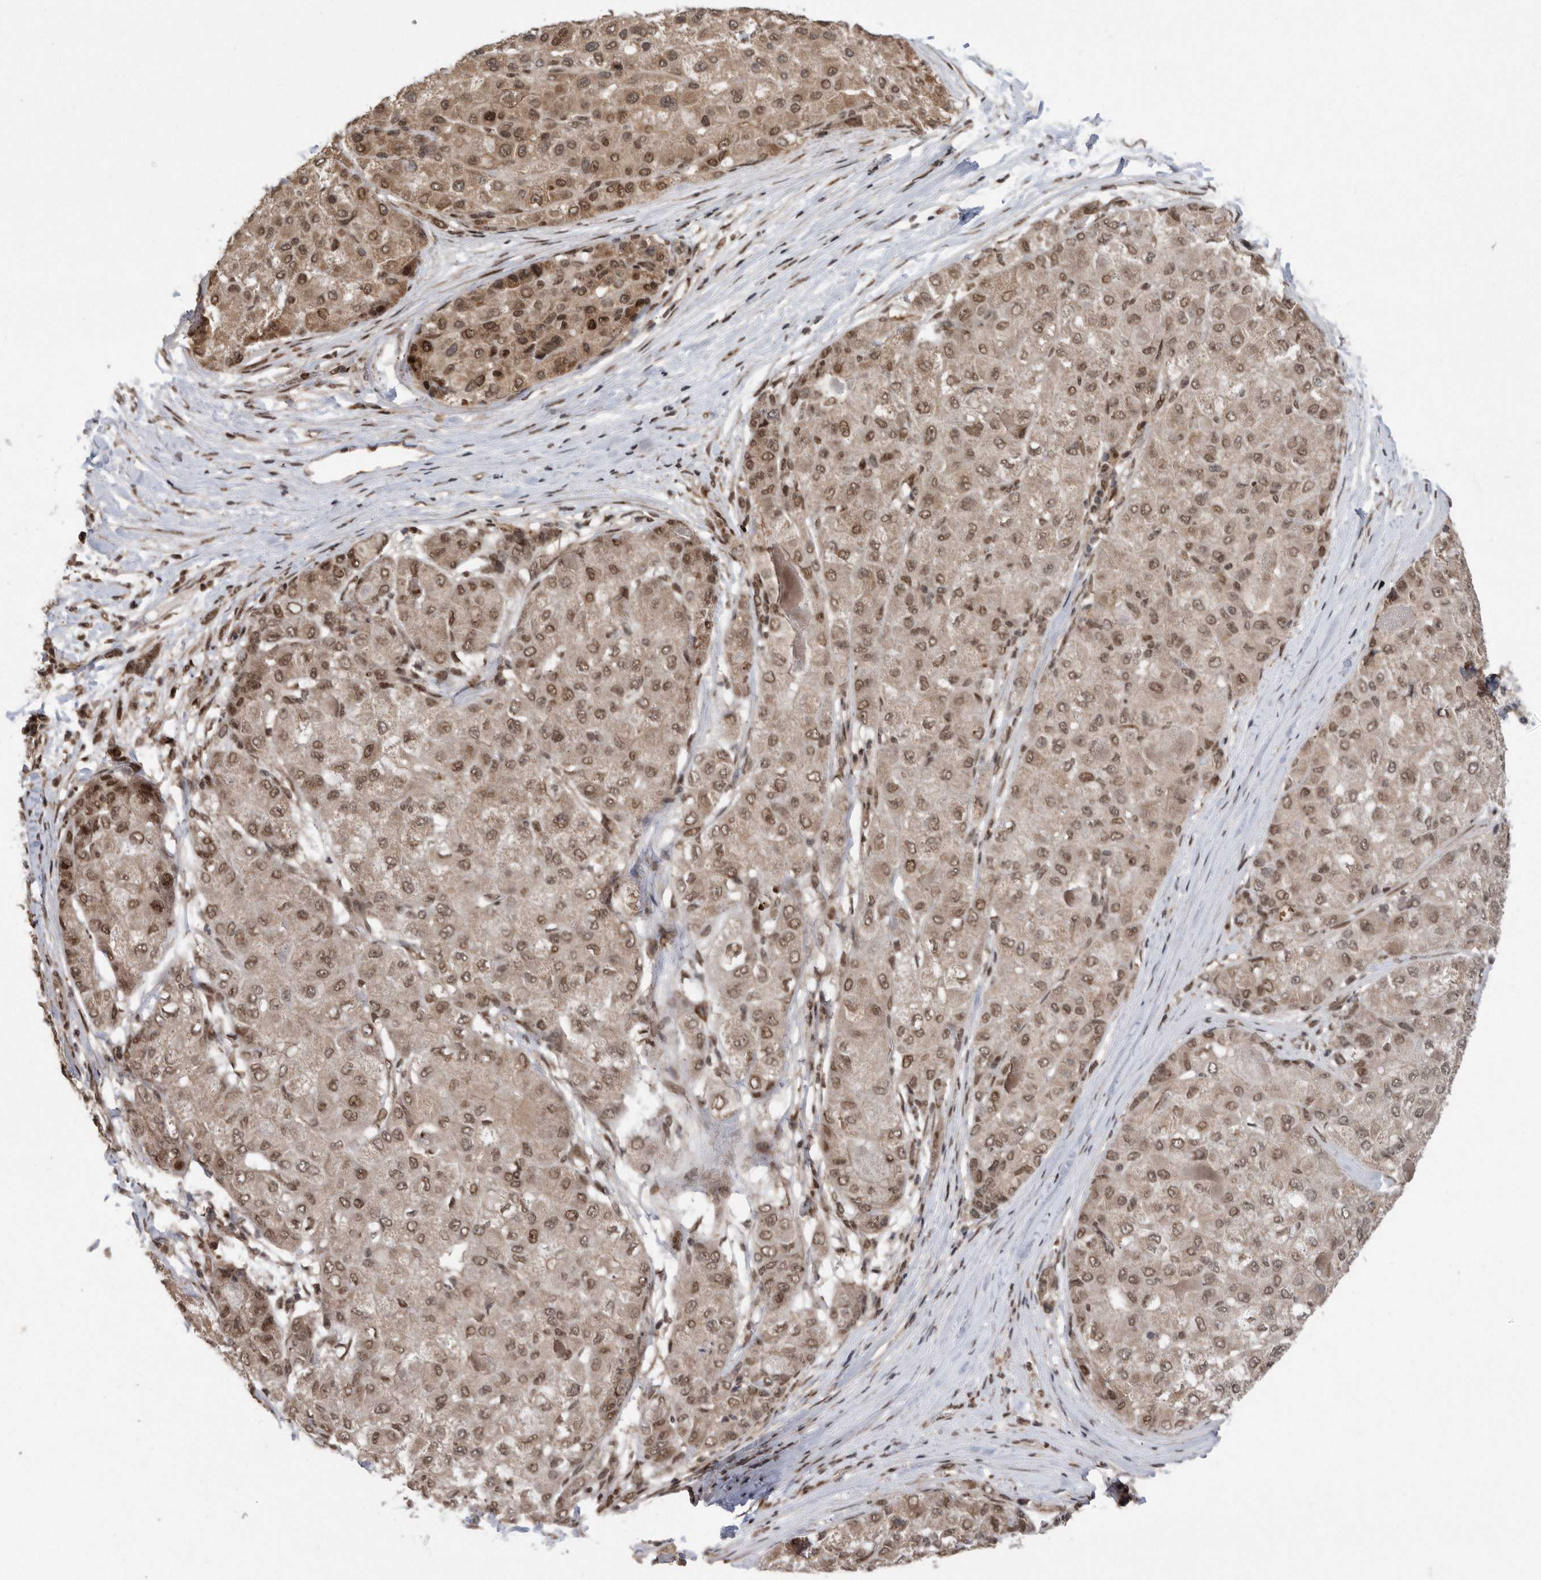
{"staining": {"intensity": "moderate", "quantity": ">75%", "location": "cytoplasmic/membranous,nuclear"}, "tissue": "liver cancer", "cell_type": "Tumor cells", "image_type": "cancer", "snomed": [{"axis": "morphology", "description": "Carcinoma, Hepatocellular, NOS"}, {"axis": "topography", "description": "Liver"}], "caption": "The immunohistochemical stain shows moderate cytoplasmic/membranous and nuclear expression in tumor cells of liver cancer (hepatocellular carcinoma) tissue.", "gene": "TDRD3", "patient": {"sex": "male", "age": 80}}